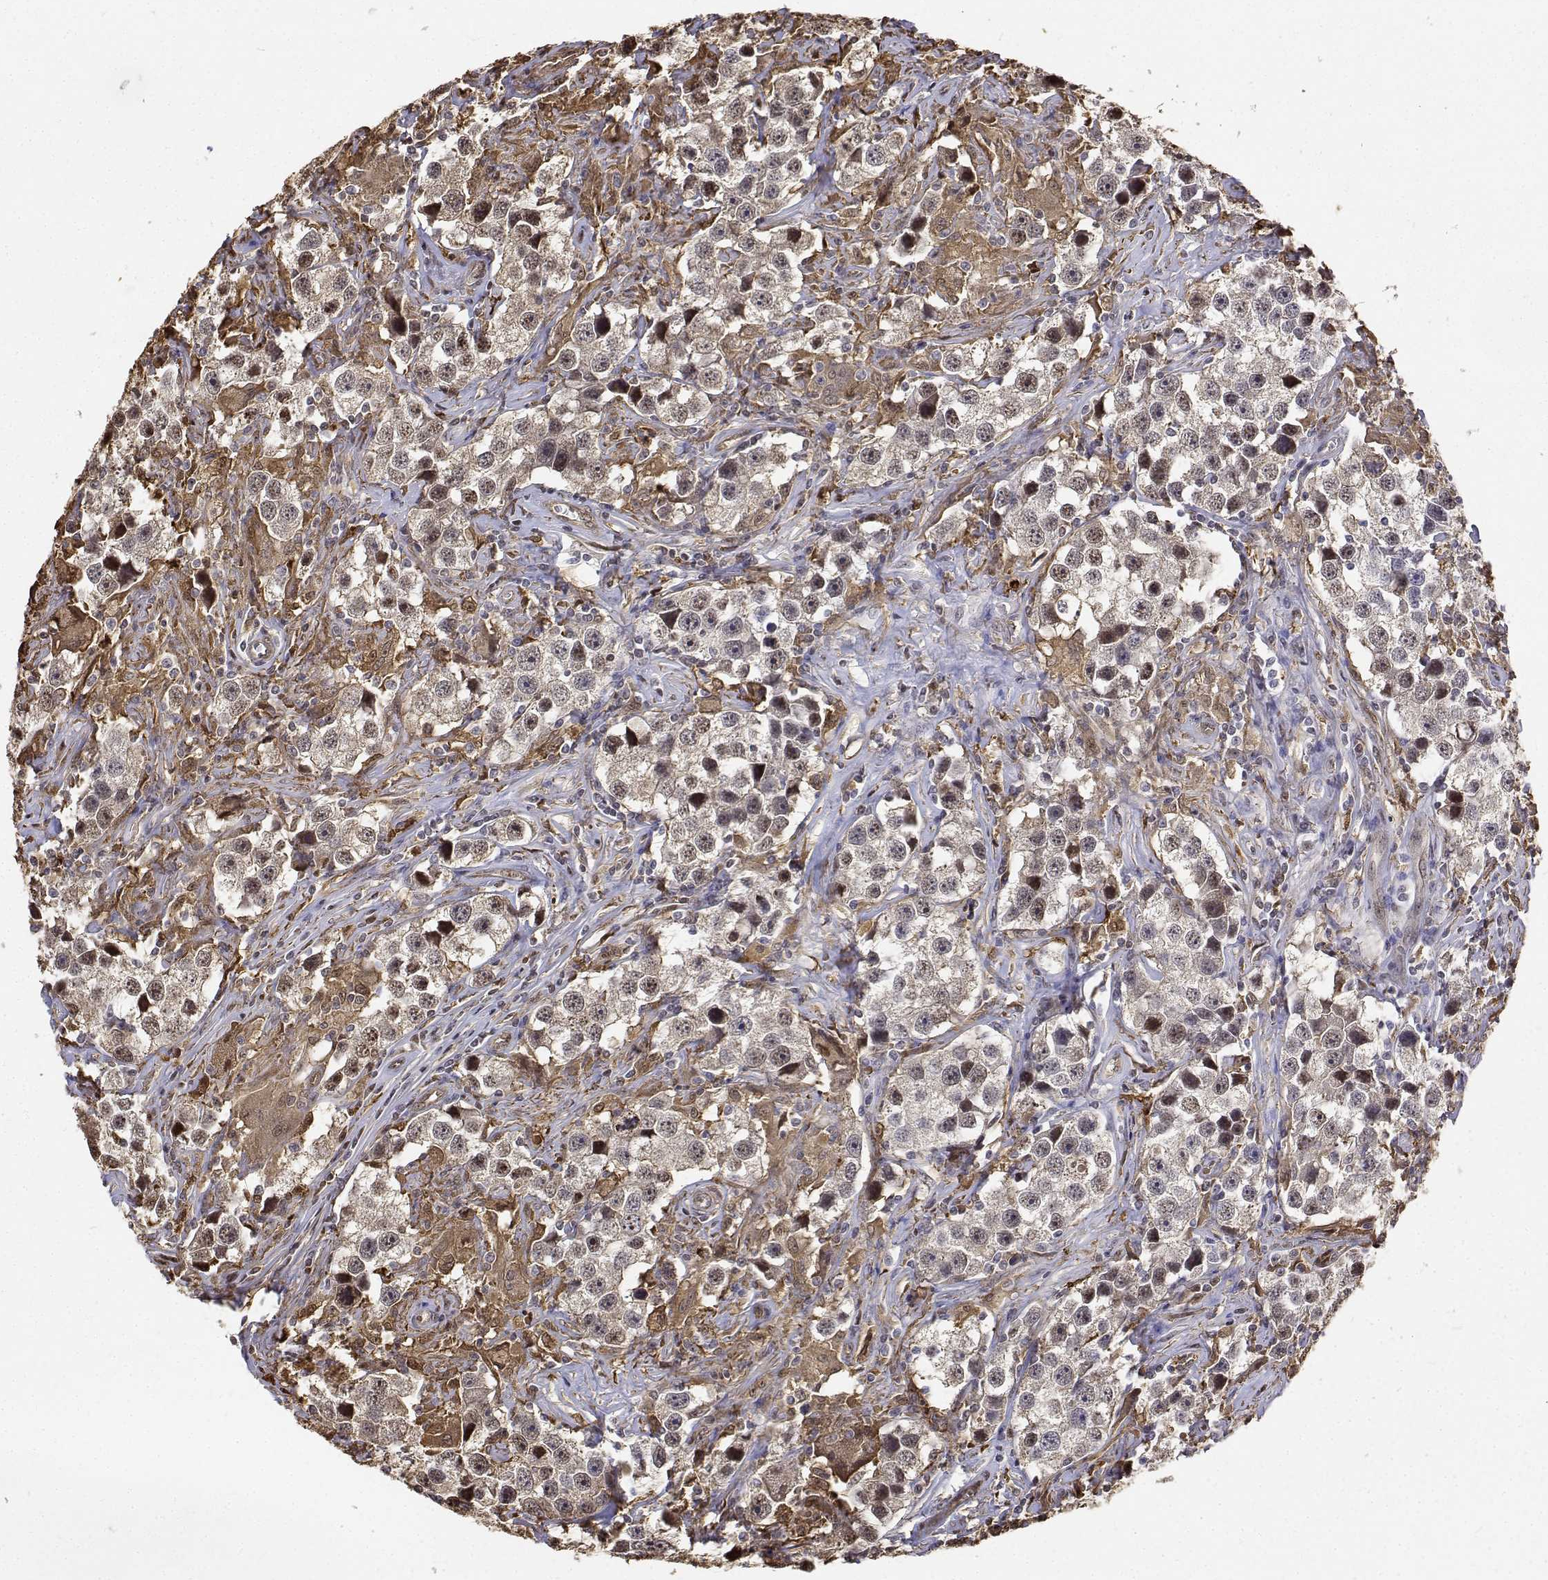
{"staining": {"intensity": "moderate", "quantity": "25%-75%", "location": "cytoplasmic/membranous,nuclear"}, "tissue": "testis cancer", "cell_type": "Tumor cells", "image_type": "cancer", "snomed": [{"axis": "morphology", "description": "Seminoma, NOS"}, {"axis": "topography", "description": "Testis"}], "caption": "An image of testis seminoma stained for a protein reveals moderate cytoplasmic/membranous and nuclear brown staining in tumor cells.", "gene": "PCID2", "patient": {"sex": "male", "age": 49}}